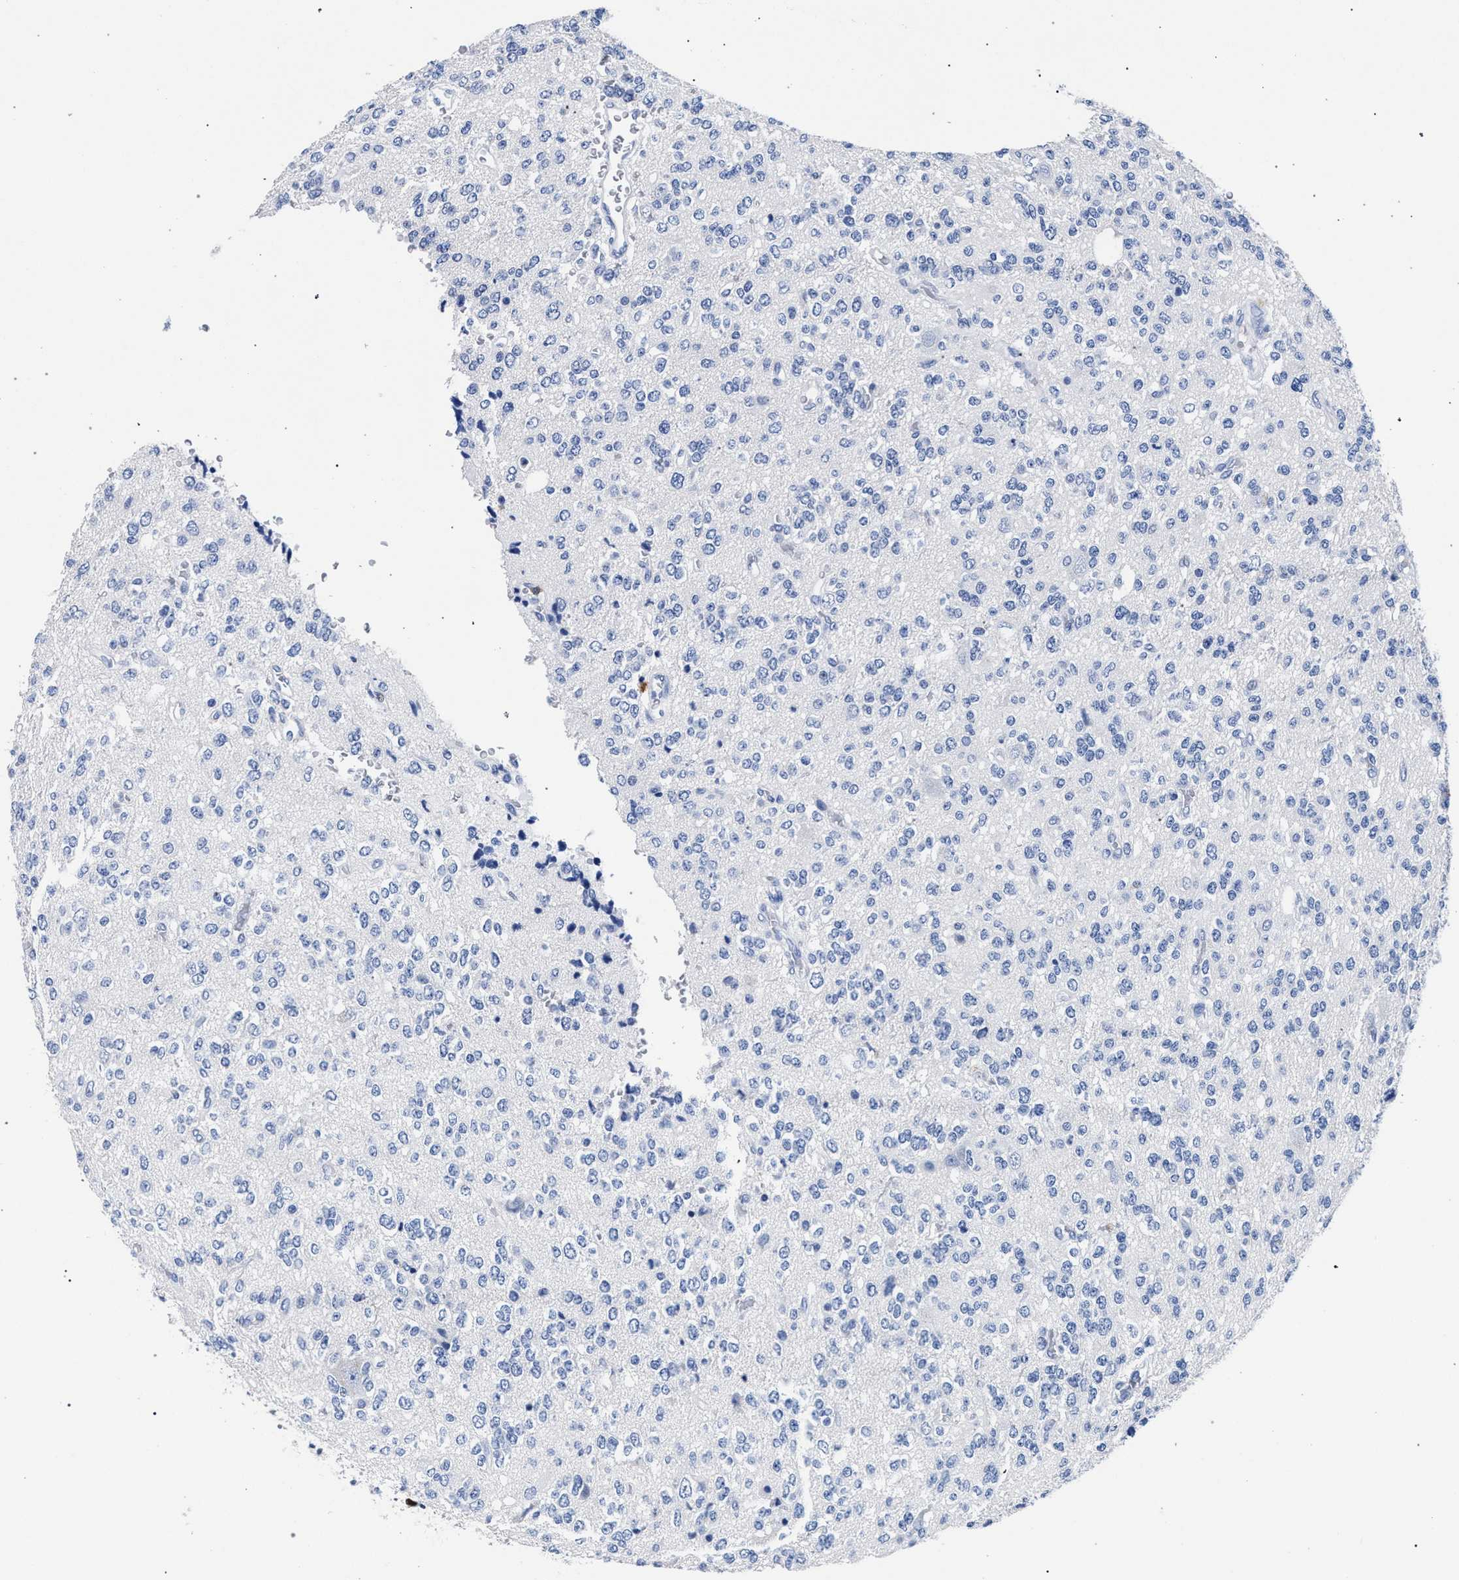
{"staining": {"intensity": "negative", "quantity": "none", "location": "none"}, "tissue": "glioma", "cell_type": "Tumor cells", "image_type": "cancer", "snomed": [{"axis": "morphology", "description": "Glioma, malignant, Low grade"}, {"axis": "topography", "description": "Brain"}], "caption": "Micrograph shows no protein positivity in tumor cells of glioma tissue. (Stains: DAB IHC with hematoxylin counter stain, Microscopy: brightfield microscopy at high magnification).", "gene": "KLRK1", "patient": {"sex": "male", "age": 38}}